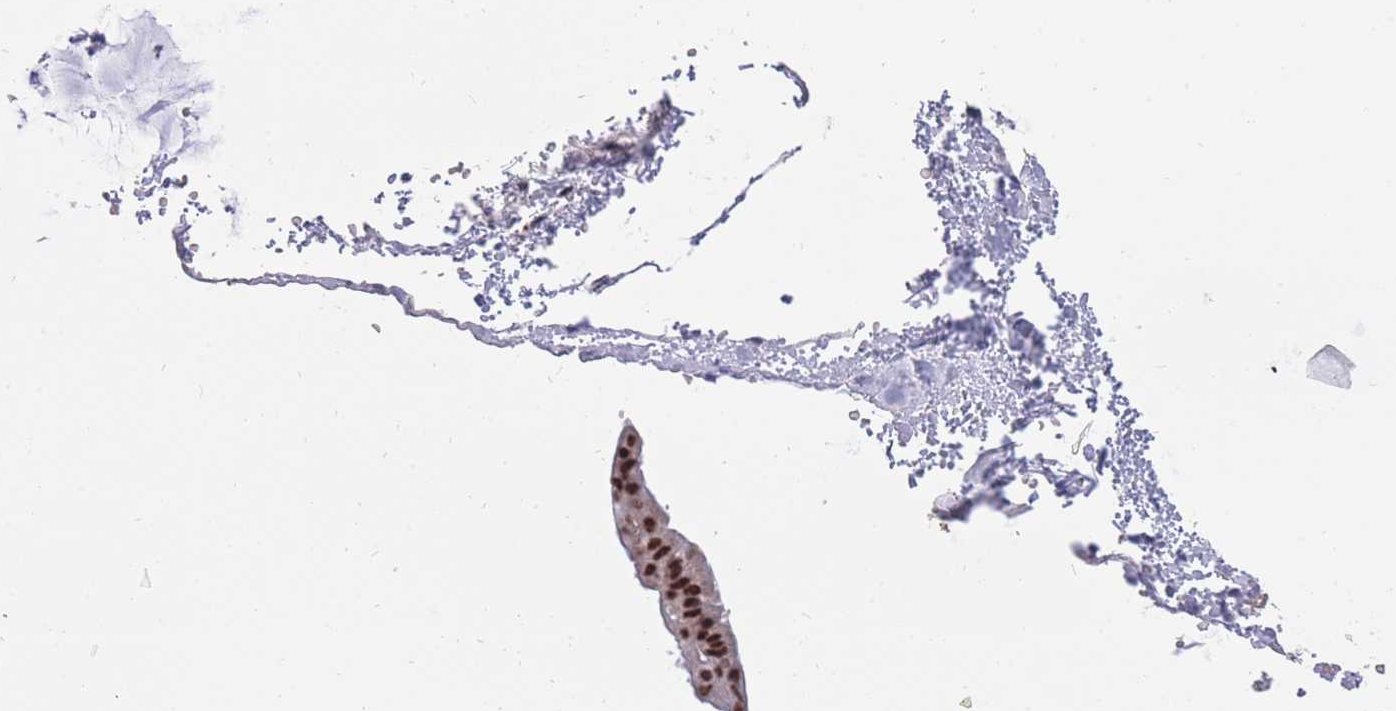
{"staining": {"intensity": "strong", "quantity": ">75%", "location": "nuclear"}, "tissue": "ovarian cancer", "cell_type": "Tumor cells", "image_type": "cancer", "snomed": [{"axis": "morphology", "description": "Cystadenocarcinoma, mucinous, NOS"}, {"axis": "topography", "description": "Ovary"}], "caption": "This image demonstrates IHC staining of human ovarian cancer (mucinous cystadenocarcinoma), with high strong nuclear positivity in about >75% of tumor cells.", "gene": "PRPF19", "patient": {"sex": "female", "age": 73}}